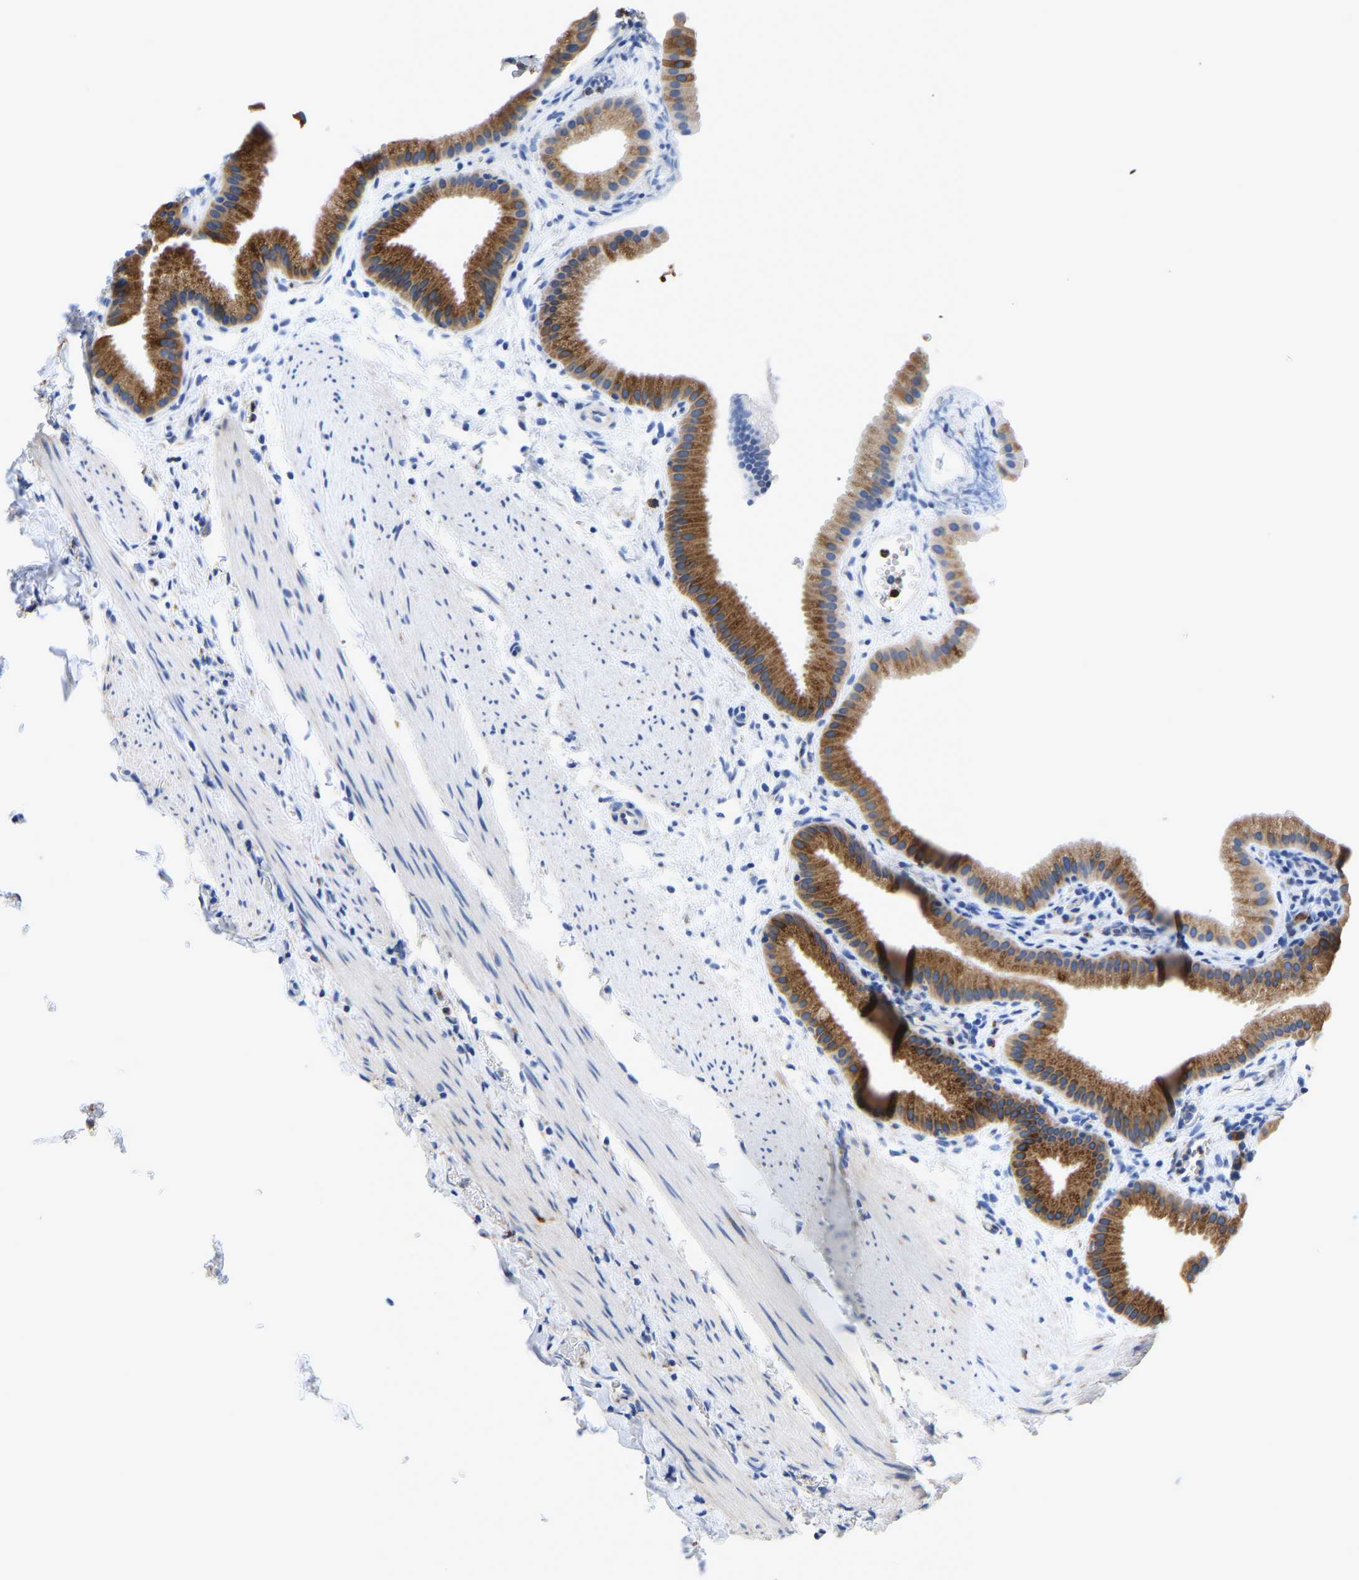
{"staining": {"intensity": "strong", "quantity": ">75%", "location": "cytoplasmic/membranous"}, "tissue": "gallbladder", "cell_type": "Glandular cells", "image_type": "normal", "snomed": [{"axis": "morphology", "description": "Normal tissue, NOS"}, {"axis": "topography", "description": "Gallbladder"}], "caption": "This histopathology image shows normal gallbladder stained with immunohistochemistry to label a protein in brown. The cytoplasmic/membranous of glandular cells show strong positivity for the protein. Nuclei are counter-stained blue.", "gene": "P4HB", "patient": {"sex": "female", "age": 64}}